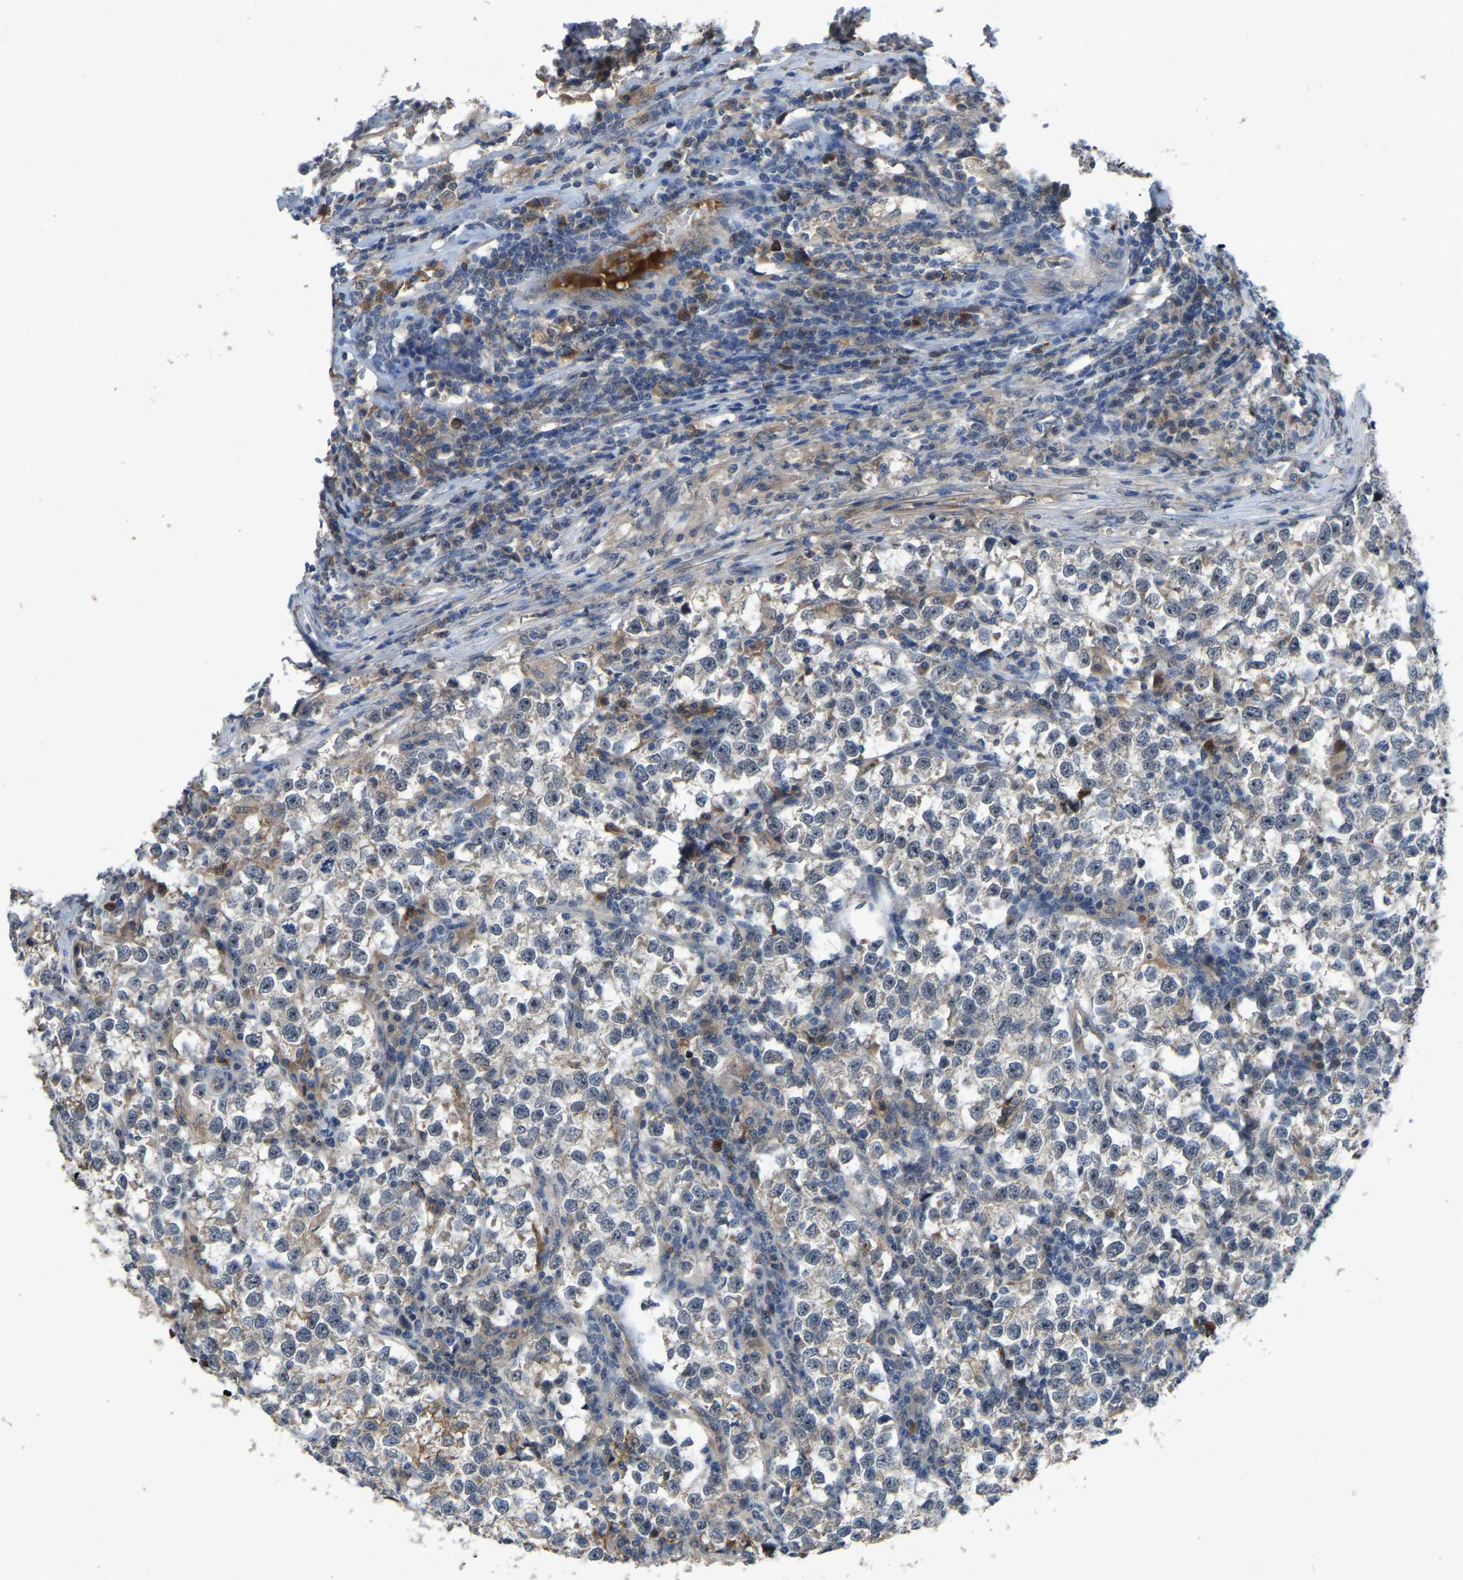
{"staining": {"intensity": "negative", "quantity": "none", "location": "none"}, "tissue": "testis cancer", "cell_type": "Tumor cells", "image_type": "cancer", "snomed": [{"axis": "morphology", "description": "Normal tissue, NOS"}, {"axis": "morphology", "description": "Seminoma, NOS"}, {"axis": "topography", "description": "Testis"}], "caption": "This is a micrograph of immunohistochemistry staining of testis cancer (seminoma), which shows no positivity in tumor cells. (Stains: DAB (3,3'-diaminobenzidine) immunohistochemistry (IHC) with hematoxylin counter stain, Microscopy: brightfield microscopy at high magnification).", "gene": "FHIT", "patient": {"sex": "male", "age": 43}}